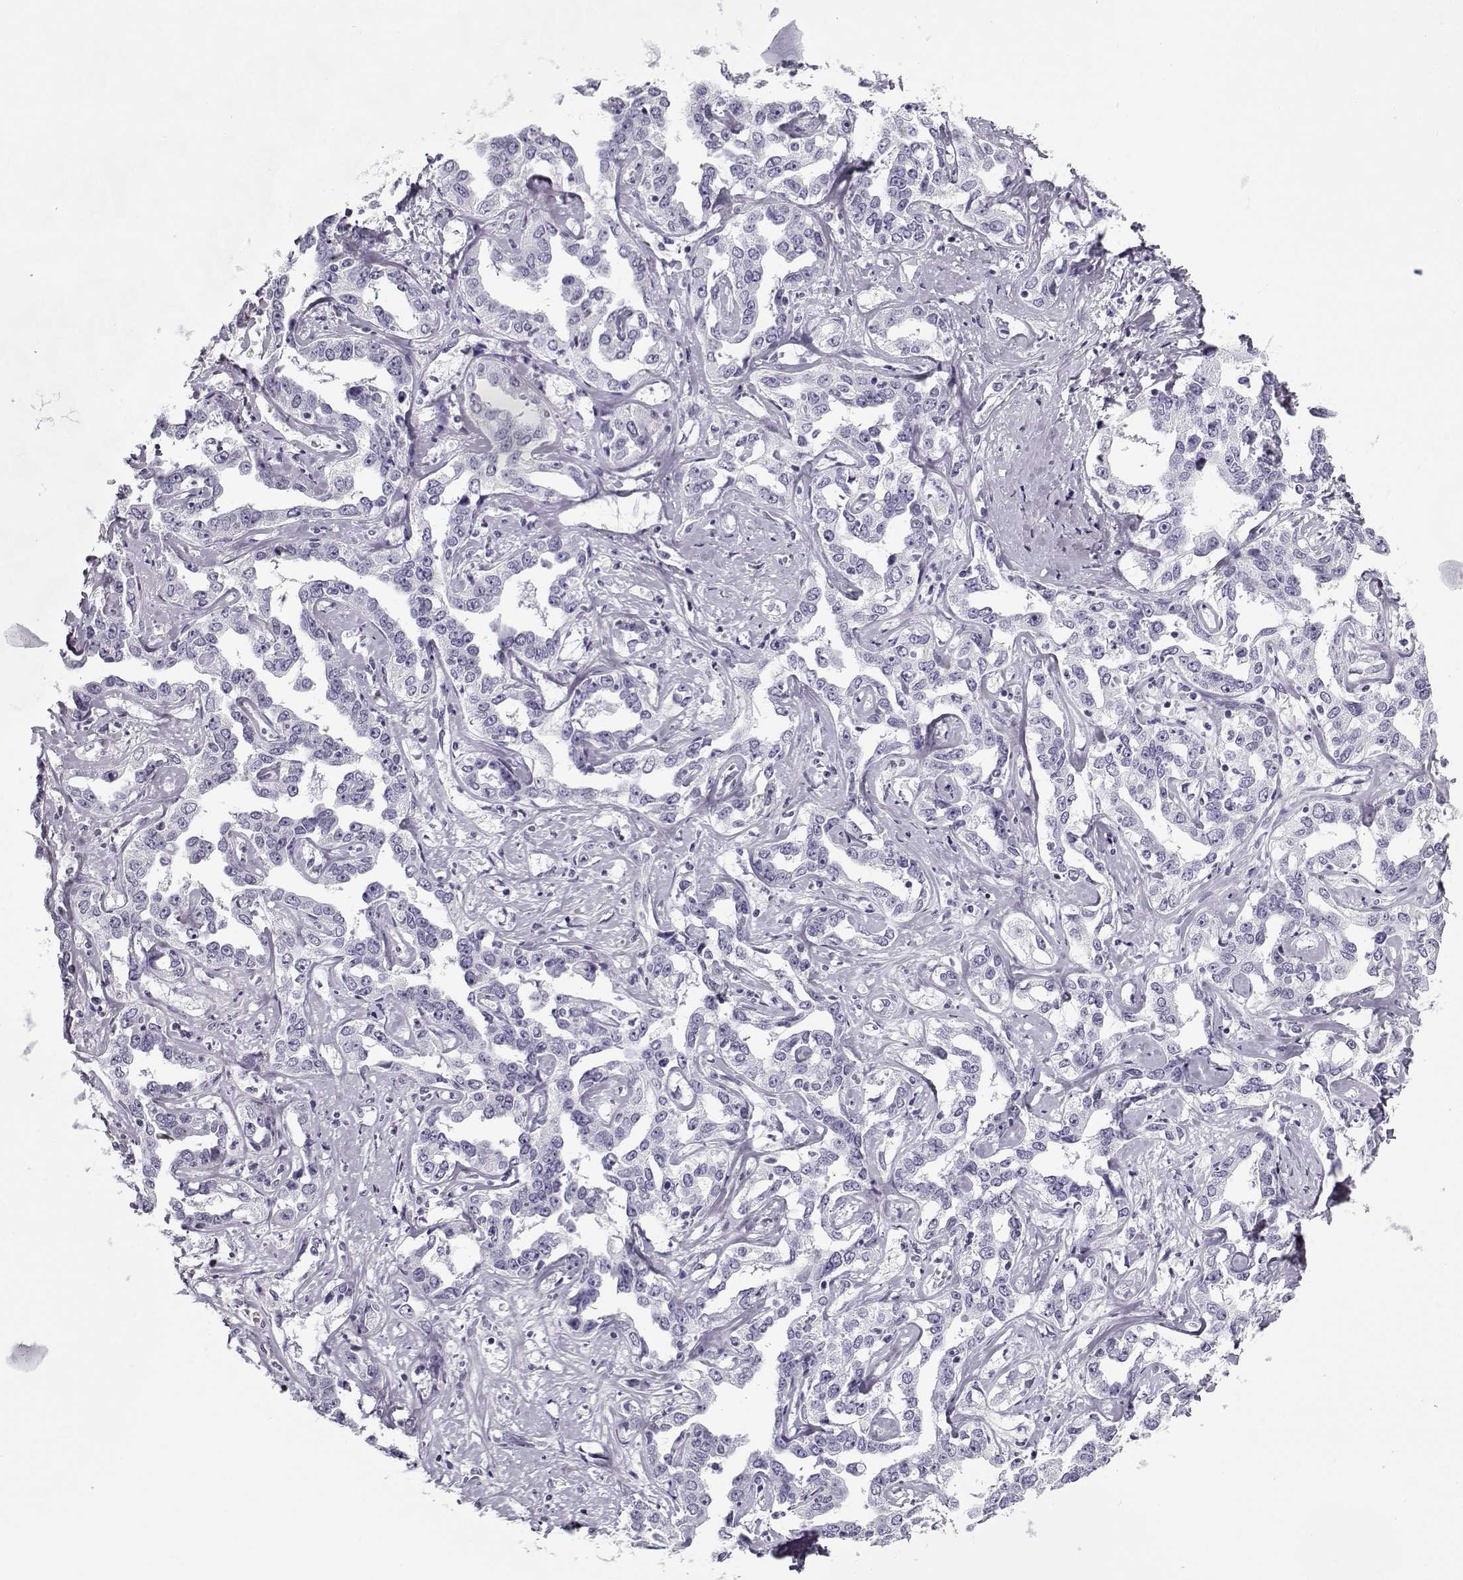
{"staining": {"intensity": "negative", "quantity": "none", "location": "none"}, "tissue": "liver cancer", "cell_type": "Tumor cells", "image_type": "cancer", "snomed": [{"axis": "morphology", "description": "Cholangiocarcinoma"}, {"axis": "topography", "description": "Liver"}], "caption": "Liver cholangiocarcinoma was stained to show a protein in brown. There is no significant staining in tumor cells.", "gene": "CCDC136", "patient": {"sex": "male", "age": 59}}